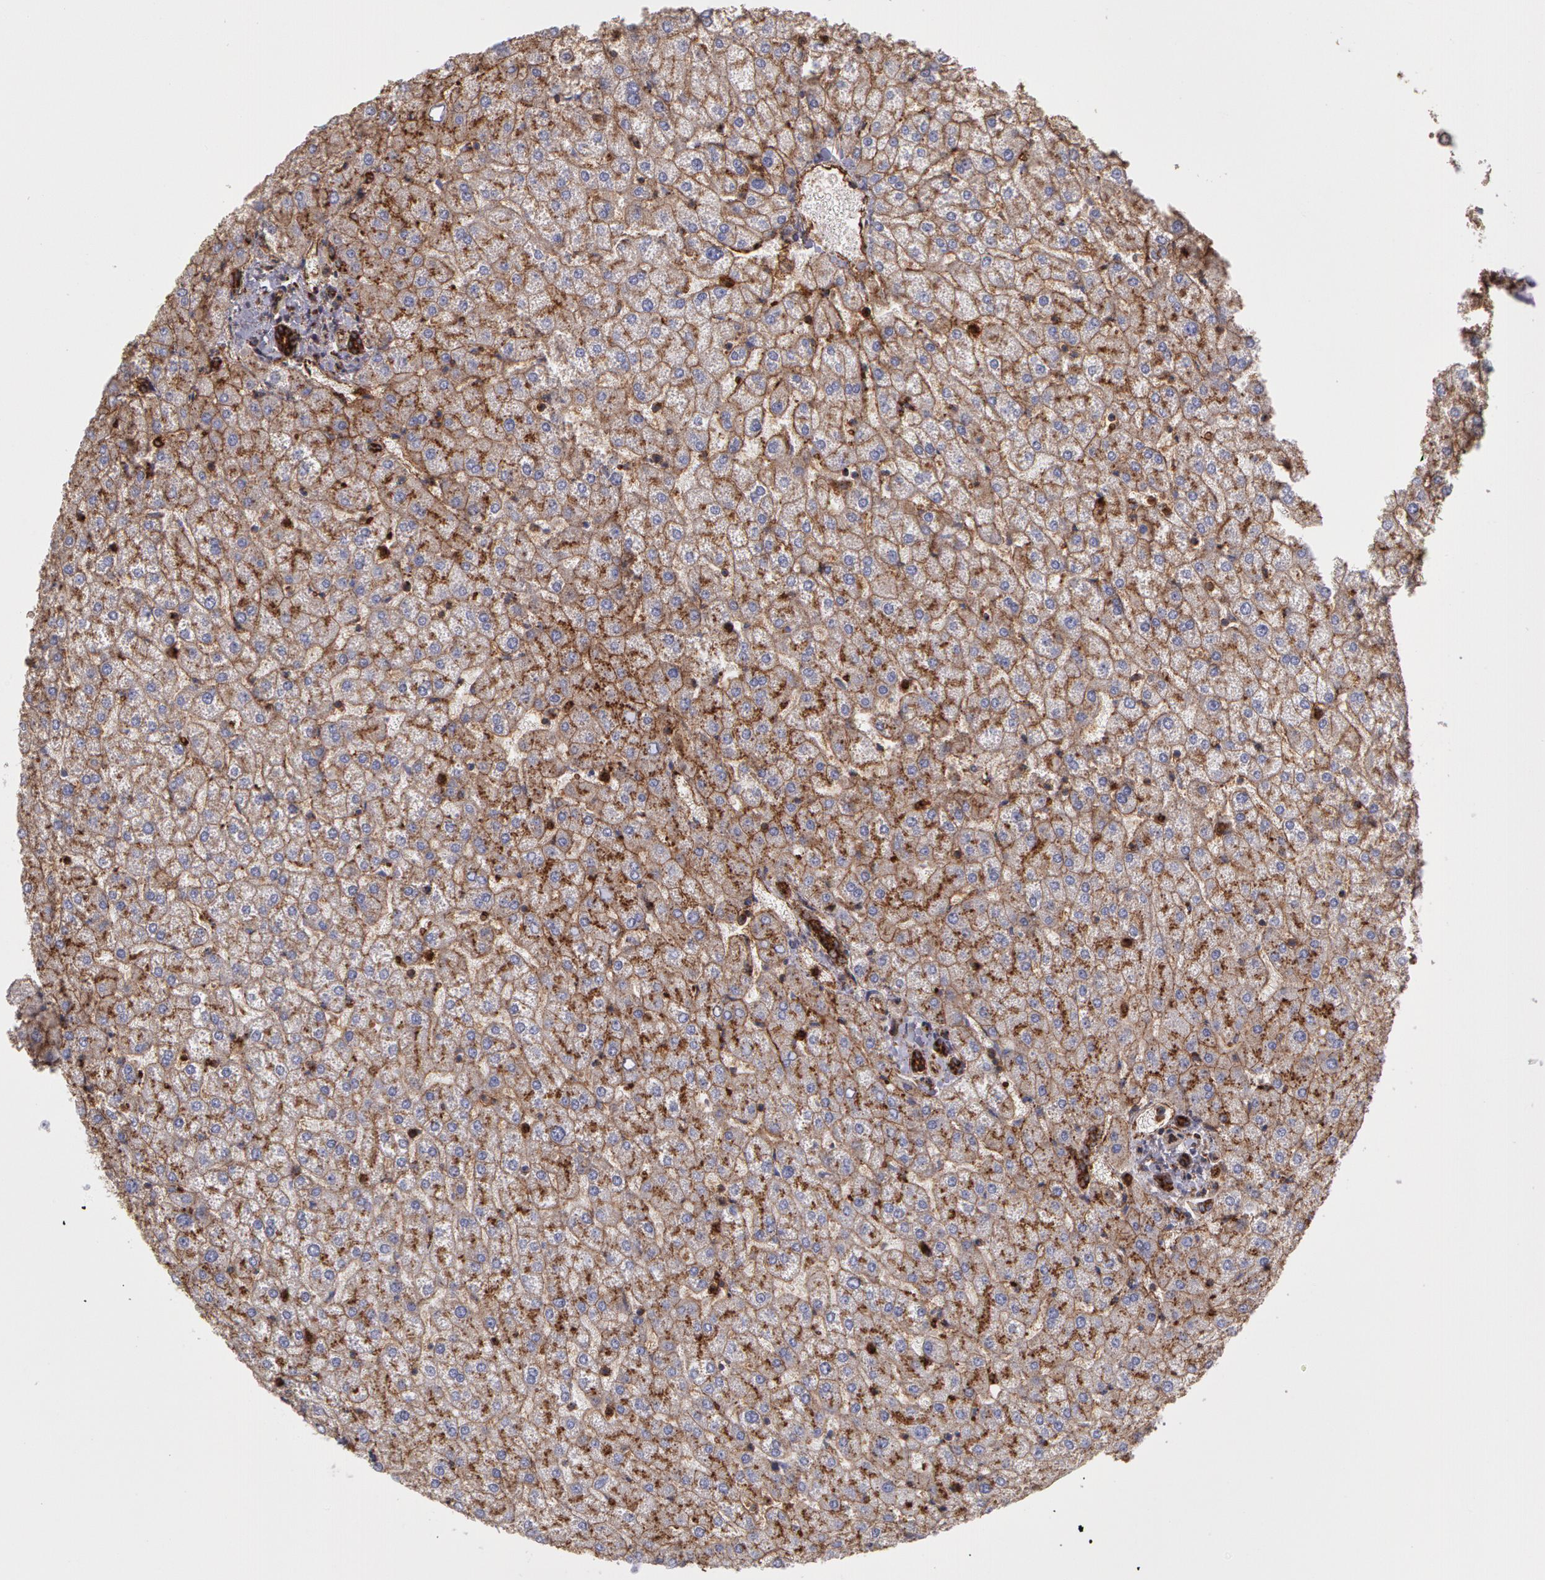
{"staining": {"intensity": "strong", "quantity": ">75%", "location": "cytoplasmic/membranous"}, "tissue": "liver", "cell_type": "Cholangiocytes", "image_type": "normal", "snomed": [{"axis": "morphology", "description": "Normal tissue, NOS"}, {"axis": "topography", "description": "Liver"}], "caption": "A high-resolution photomicrograph shows immunohistochemistry (IHC) staining of benign liver, which displays strong cytoplasmic/membranous positivity in about >75% of cholangiocytes.", "gene": "FLOT2", "patient": {"sex": "female", "age": 32}}